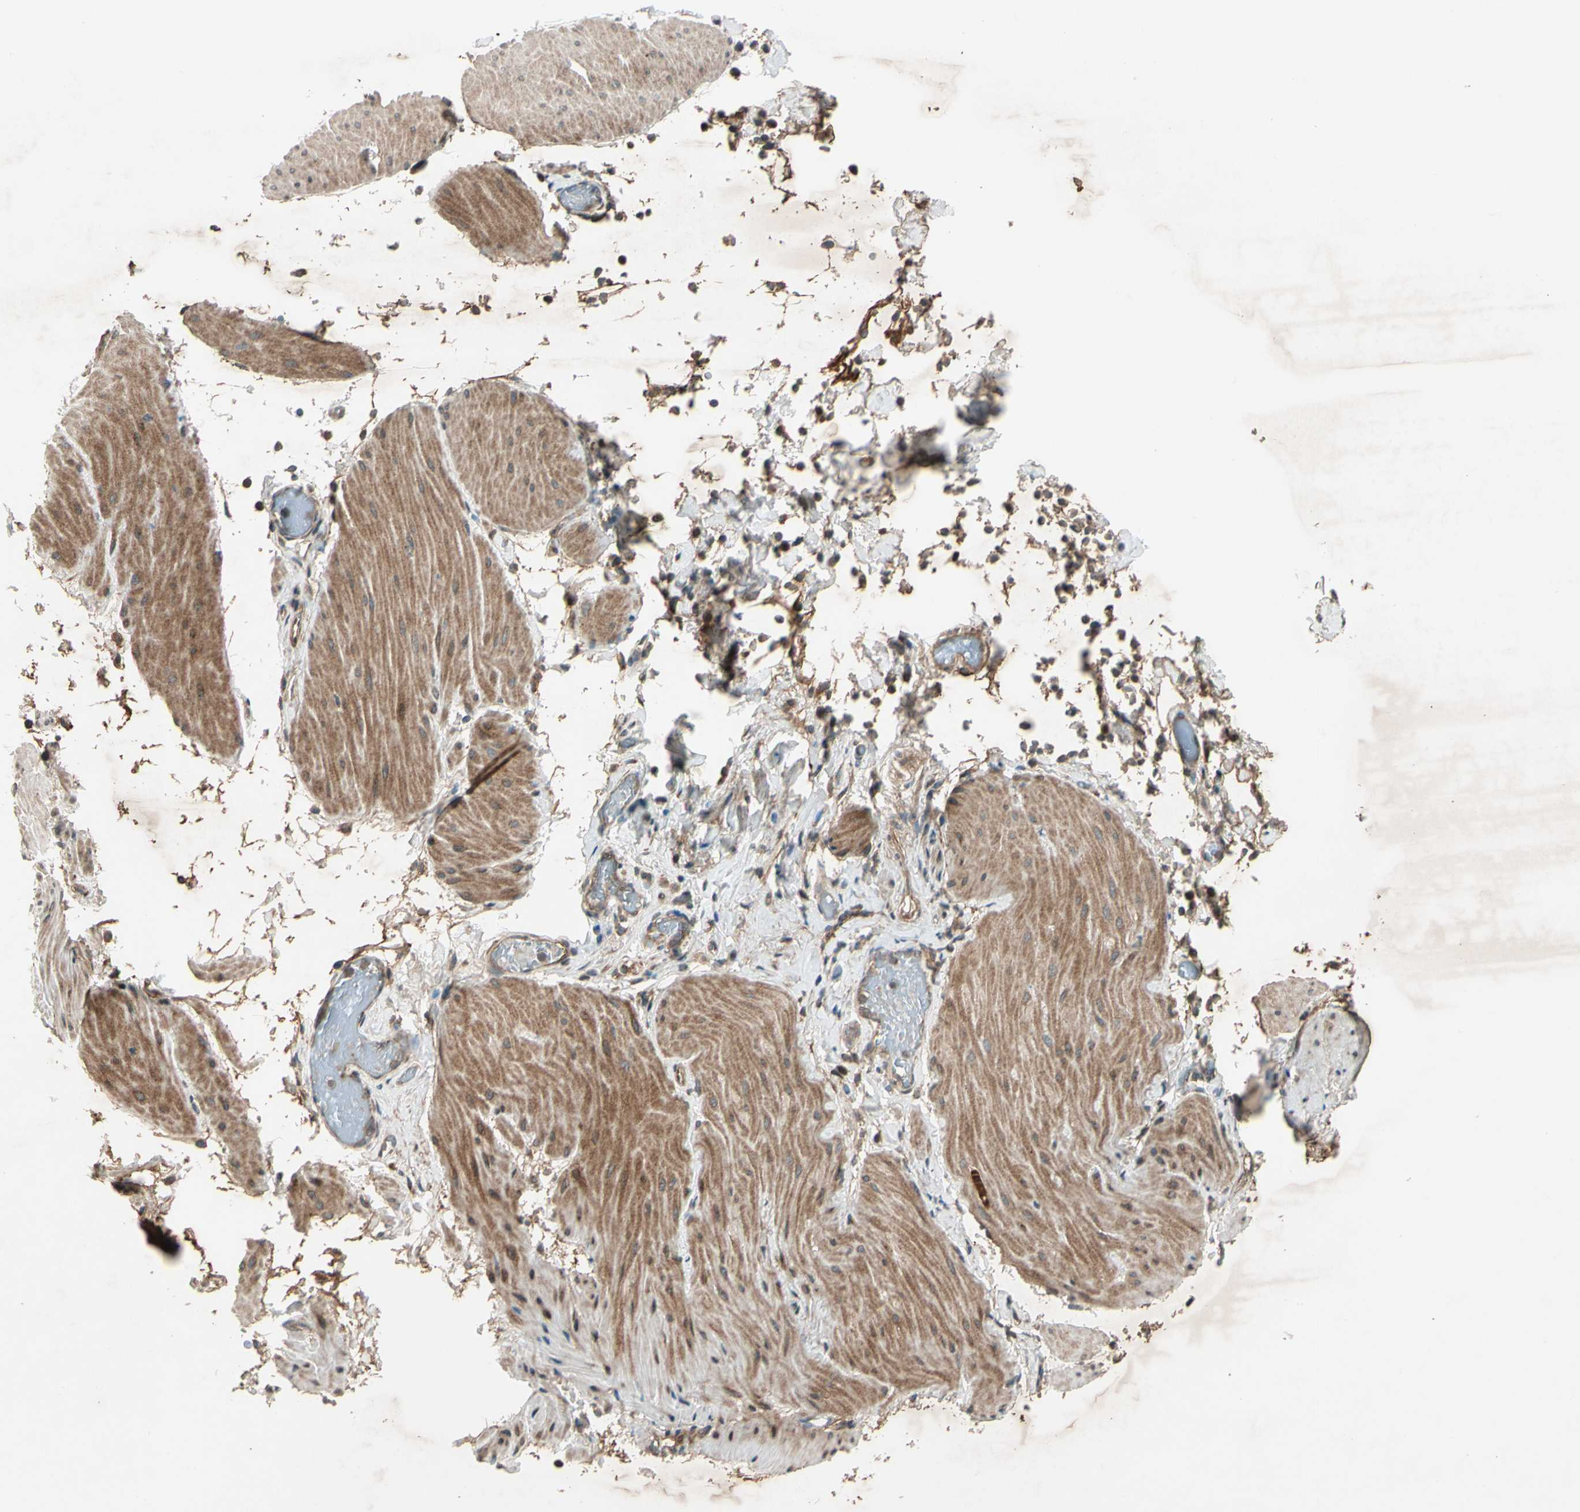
{"staining": {"intensity": "moderate", "quantity": ">75%", "location": "cytoplasmic/membranous"}, "tissue": "smooth muscle", "cell_type": "Smooth muscle cells", "image_type": "normal", "snomed": [{"axis": "morphology", "description": "Normal tissue, NOS"}, {"axis": "topography", "description": "Smooth muscle"}, {"axis": "topography", "description": "Colon"}], "caption": "Immunohistochemical staining of unremarkable smooth muscle demonstrates >75% levels of moderate cytoplasmic/membranous protein expression in about >75% of smooth muscle cells.", "gene": "ACVR1C", "patient": {"sex": "male", "age": 67}}